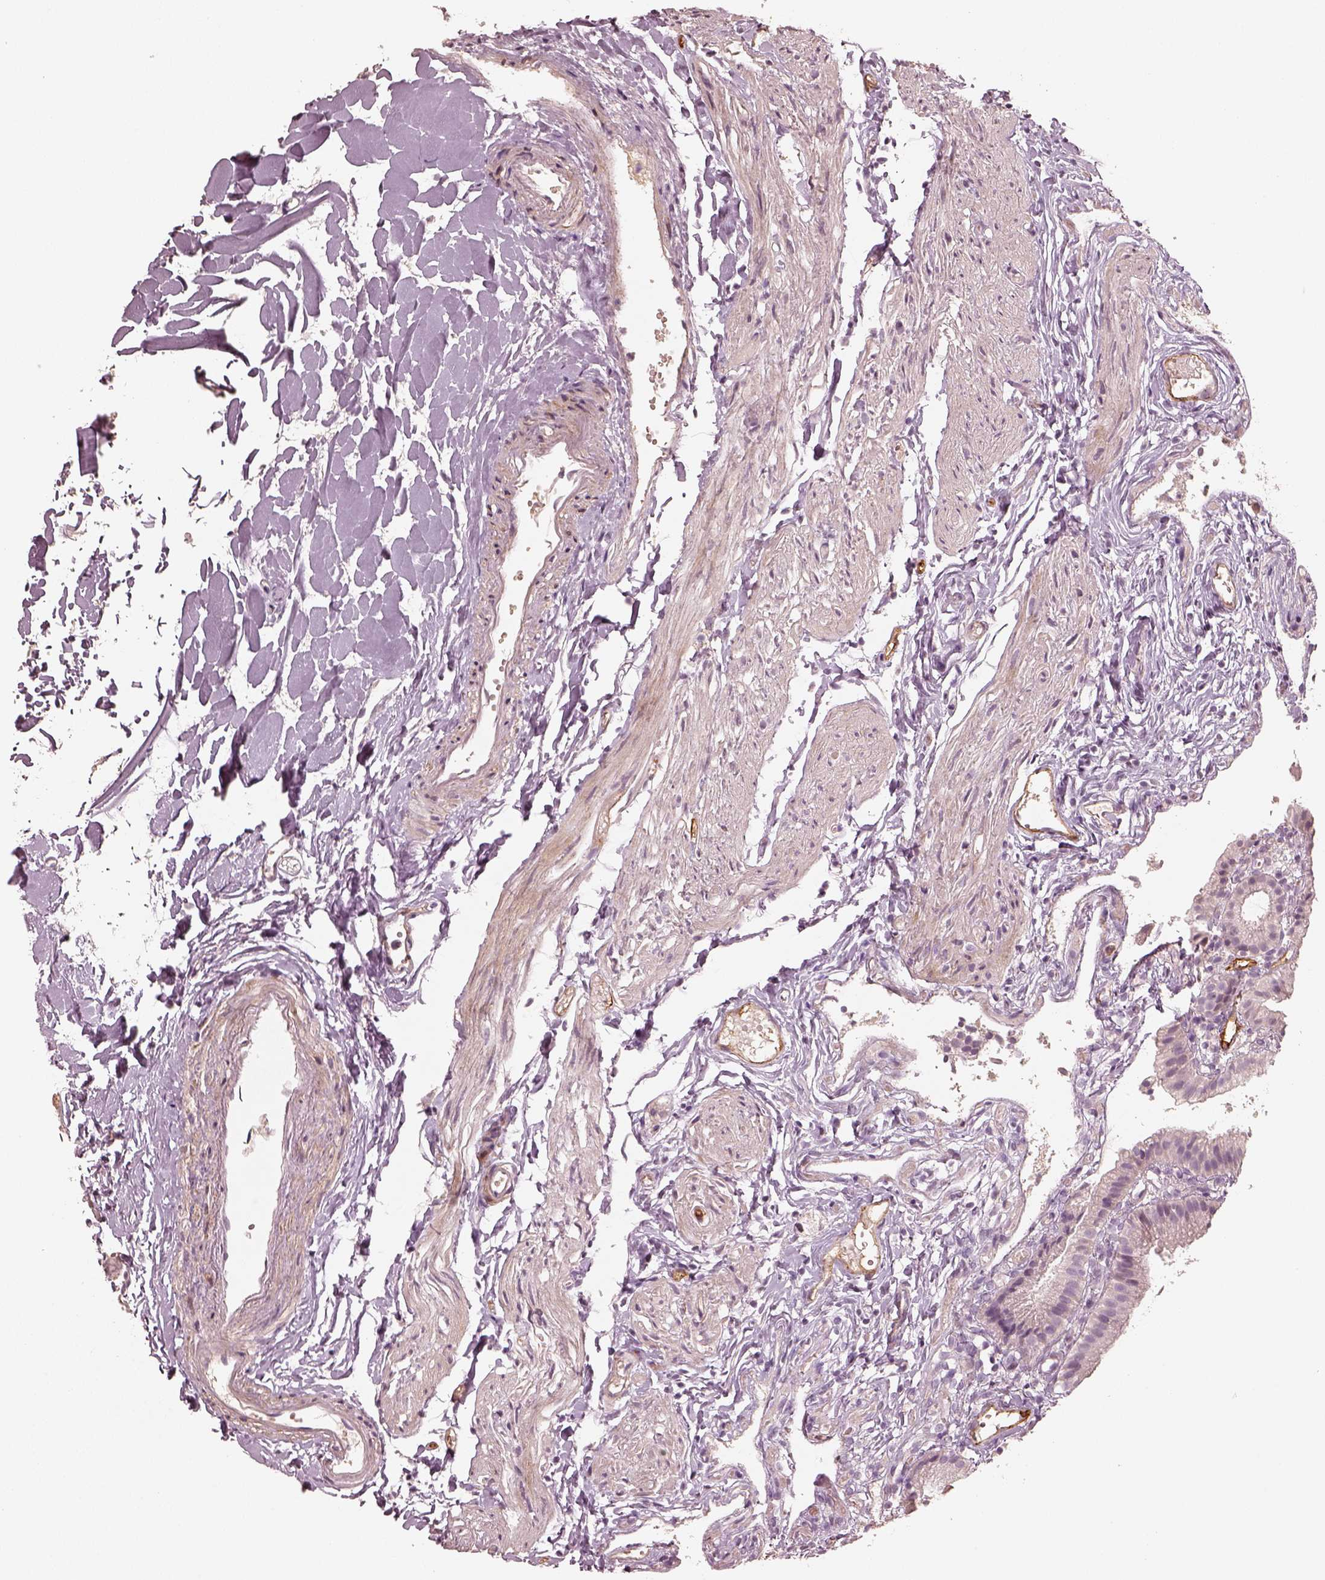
{"staining": {"intensity": "negative", "quantity": "none", "location": "none"}, "tissue": "gallbladder", "cell_type": "Glandular cells", "image_type": "normal", "snomed": [{"axis": "morphology", "description": "Normal tissue, NOS"}, {"axis": "topography", "description": "Gallbladder"}], "caption": "DAB immunohistochemical staining of unremarkable human gallbladder shows no significant expression in glandular cells.", "gene": "MADCAM1", "patient": {"sex": "female", "age": 47}}